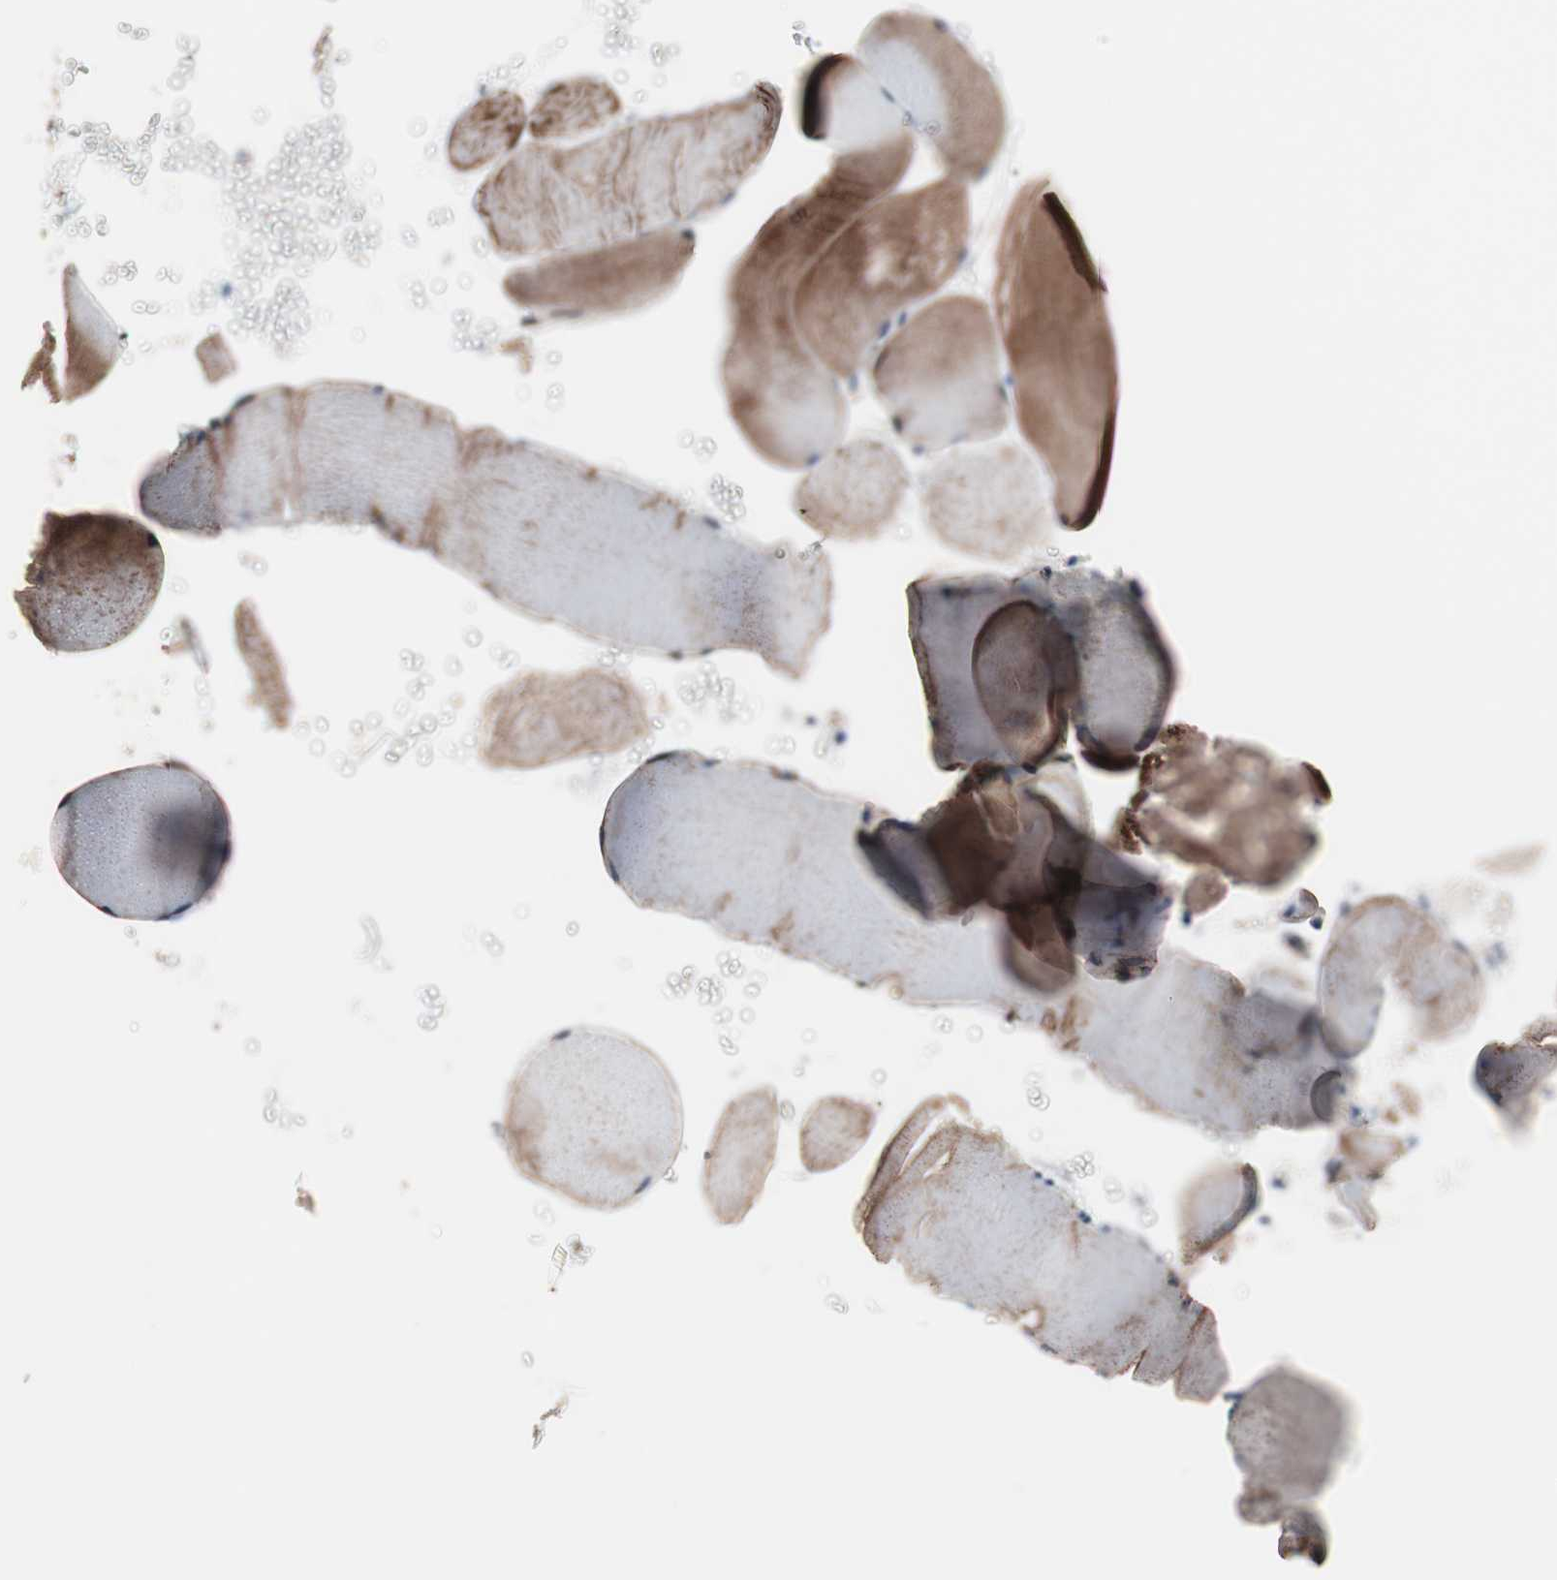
{"staining": {"intensity": "moderate", "quantity": ">75%", "location": "cytoplasmic/membranous"}, "tissue": "skeletal muscle", "cell_type": "Myocytes", "image_type": "normal", "snomed": [{"axis": "morphology", "description": "Normal tissue, NOS"}, {"axis": "topography", "description": "Skeletal muscle"}], "caption": "High-power microscopy captured an immunohistochemistry (IHC) image of unremarkable skeletal muscle, revealing moderate cytoplasmic/membranous positivity in about >75% of myocytes.", "gene": "ULBP1", "patient": {"sex": "male", "age": 62}}